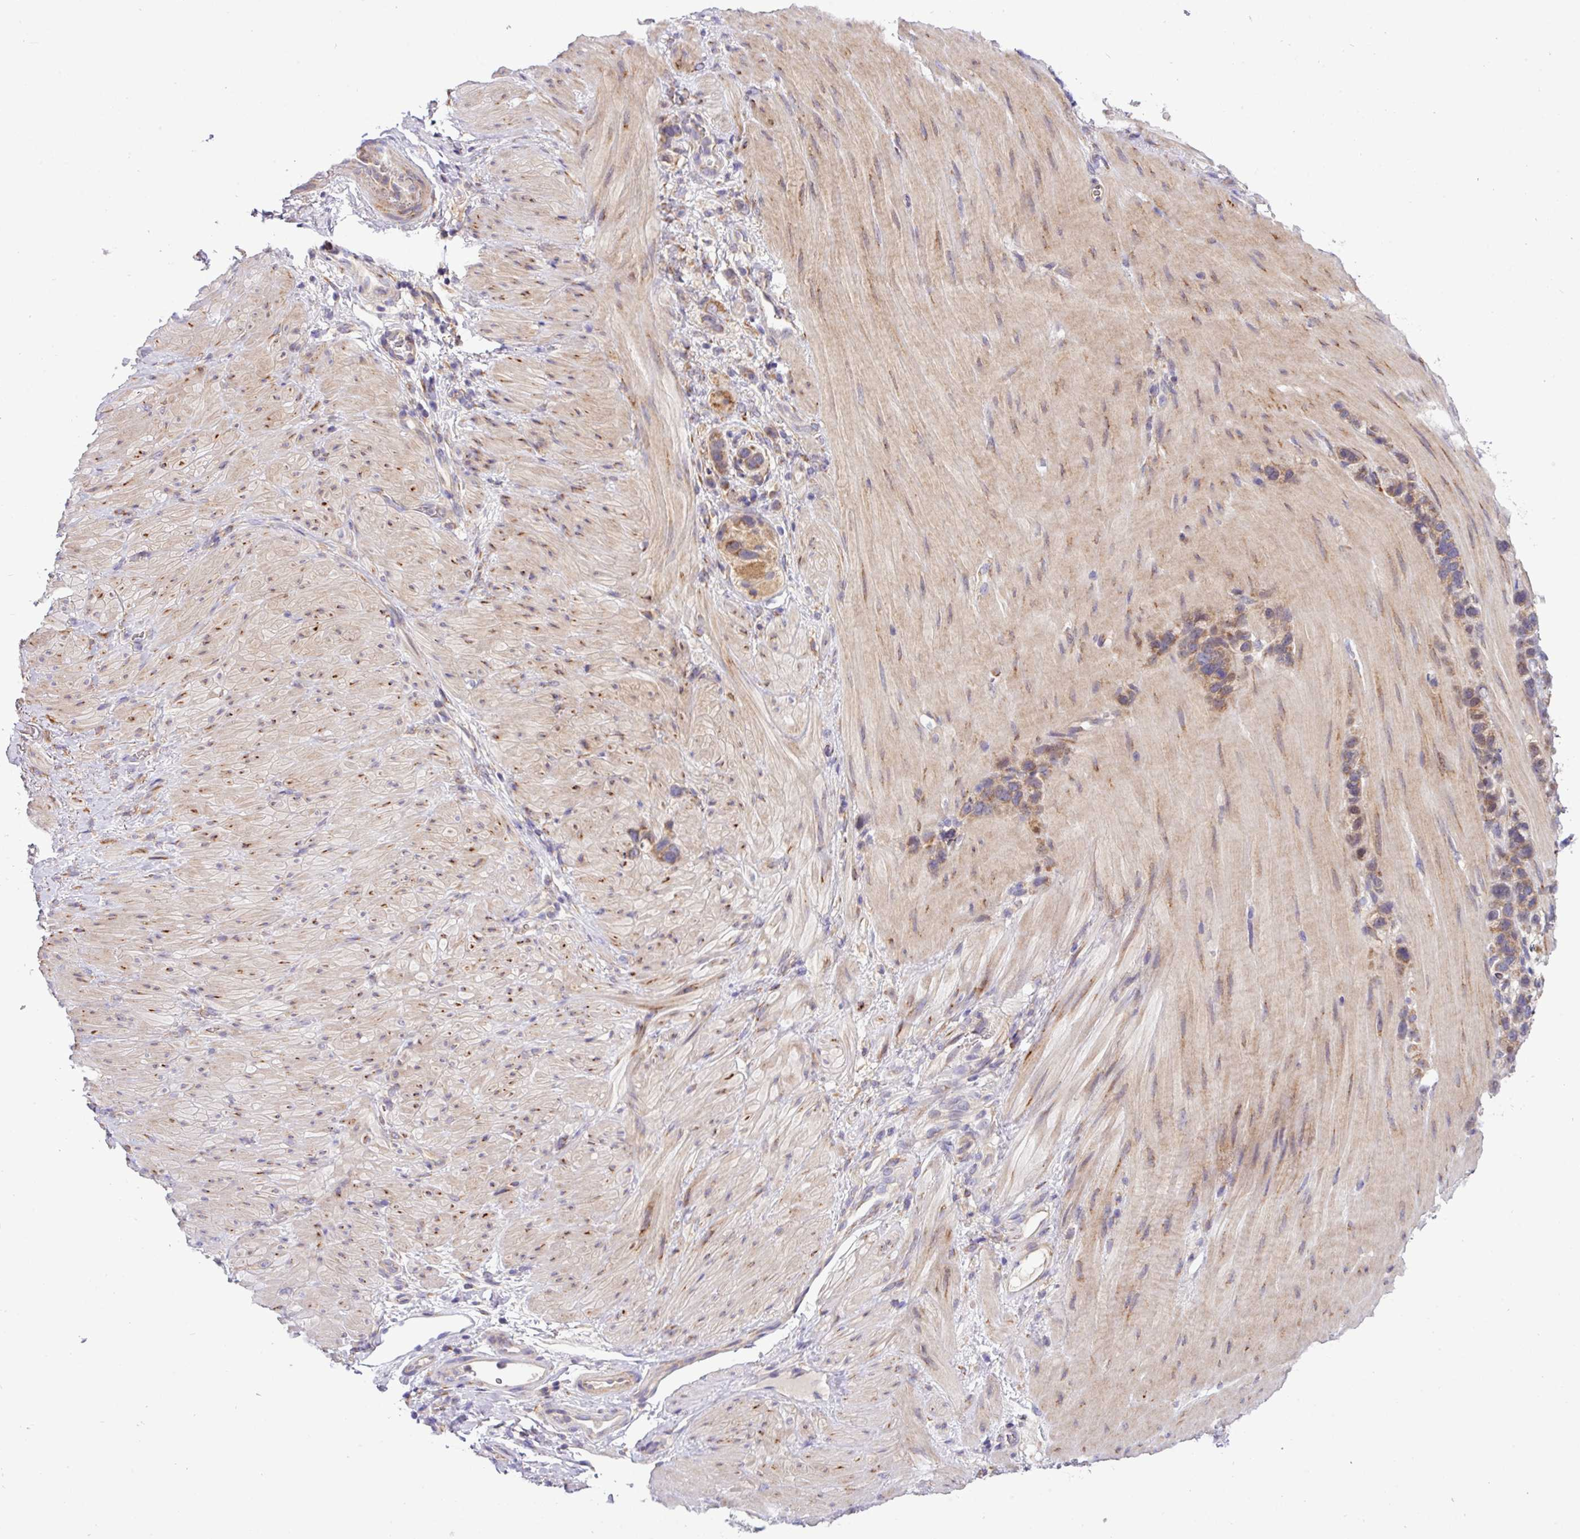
{"staining": {"intensity": "weak", "quantity": ">75%", "location": "cytoplasmic/membranous"}, "tissue": "stomach cancer", "cell_type": "Tumor cells", "image_type": "cancer", "snomed": [{"axis": "morphology", "description": "Adenocarcinoma, NOS"}, {"axis": "topography", "description": "Stomach"}], "caption": "Immunohistochemistry of stomach cancer (adenocarcinoma) shows low levels of weak cytoplasmic/membranous staining in approximately >75% of tumor cells.", "gene": "TM2D2", "patient": {"sex": "female", "age": 65}}